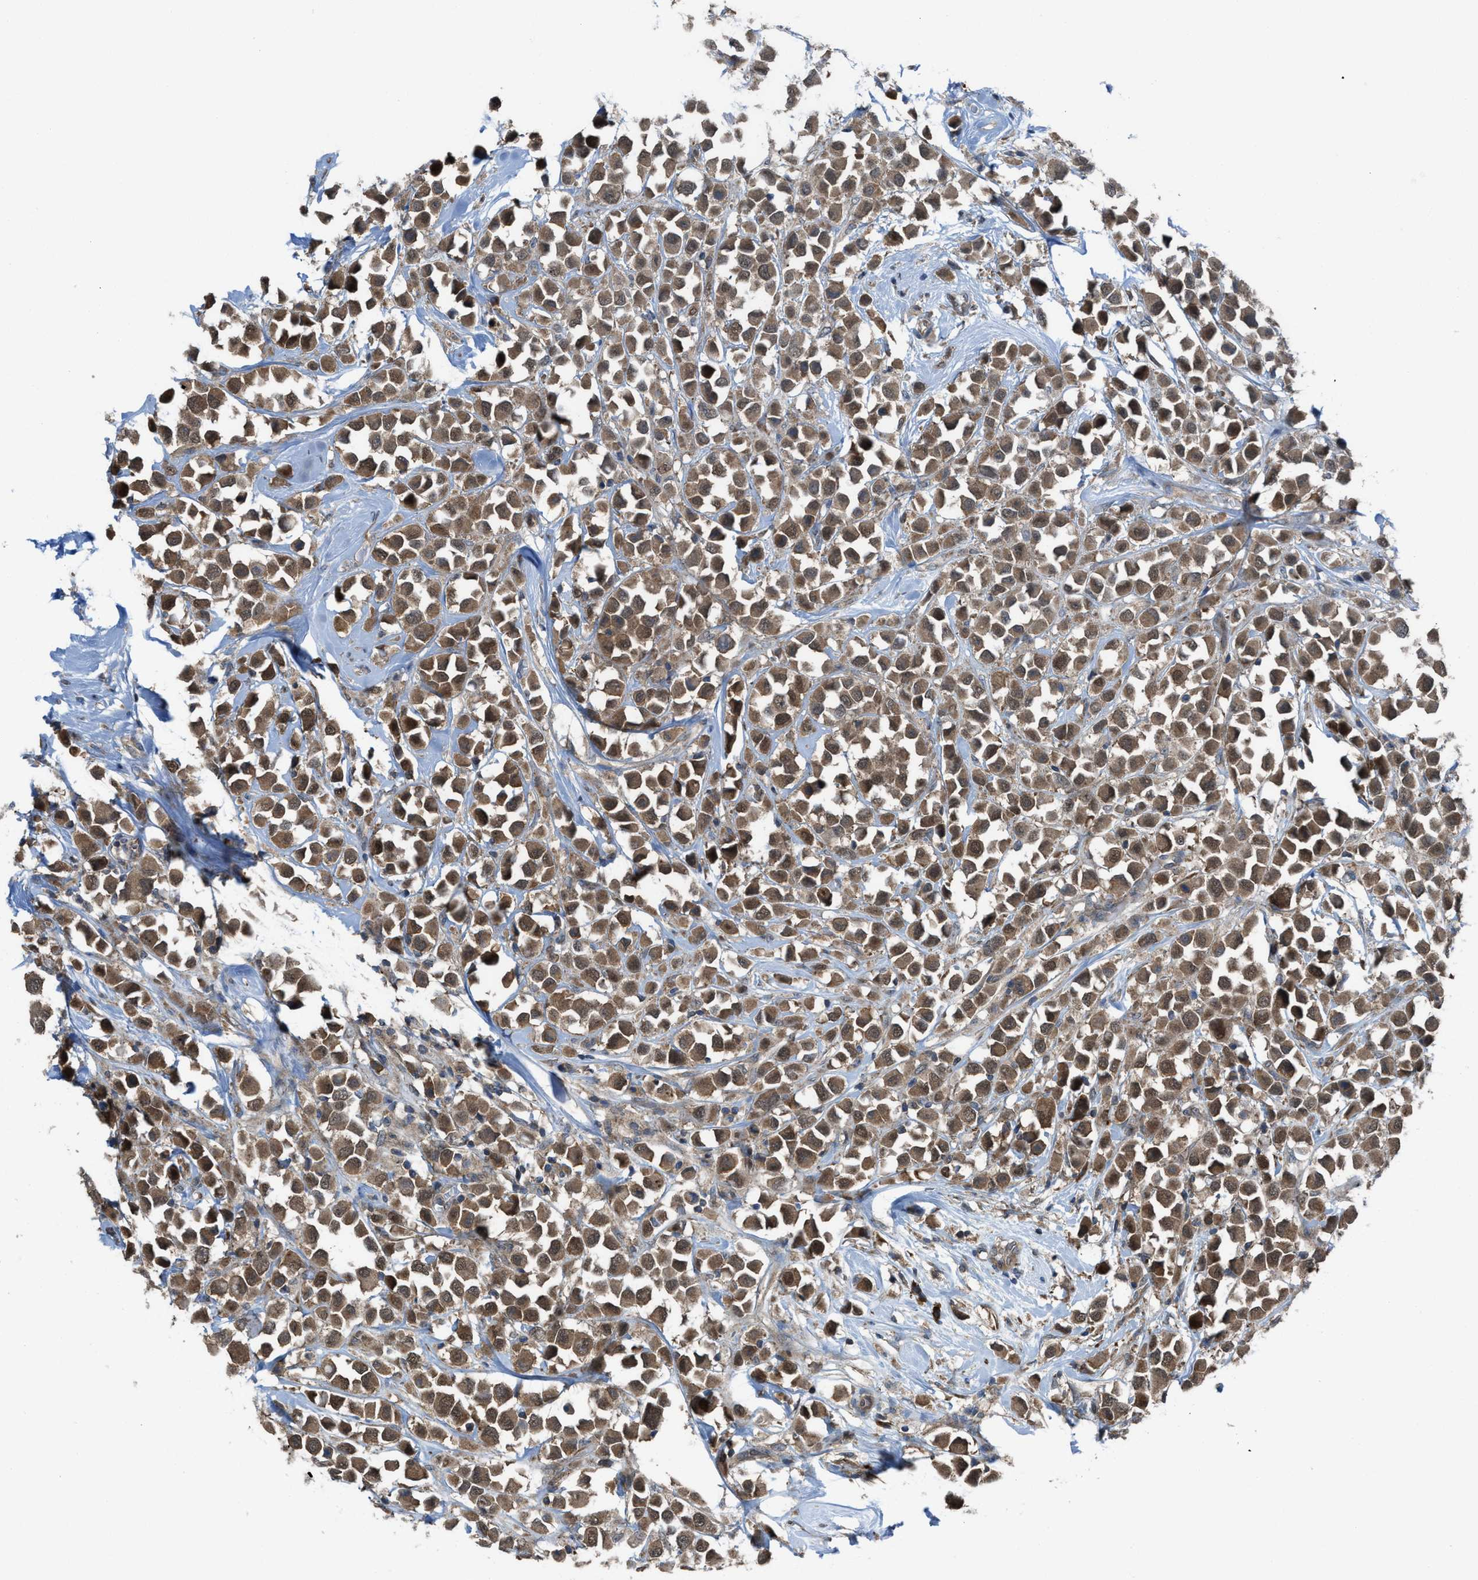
{"staining": {"intensity": "moderate", "quantity": ">75%", "location": "cytoplasmic/membranous"}, "tissue": "breast cancer", "cell_type": "Tumor cells", "image_type": "cancer", "snomed": [{"axis": "morphology", "description": "Duct carcinoma"}, {"axis": "topography", "description": "Breast"}], "caption": "Breast cancer (infiltrating ductal carcinoma) was stained to show a protein in brown. There is medium levels of moderate cytoplasmic/membranous expression in approximately >75% of tumor cells. (DAB = brown stain, brightfield microscopy at high magnification).", "gene": "PLAA", "patient": {"sex": "female", "age": 61}}